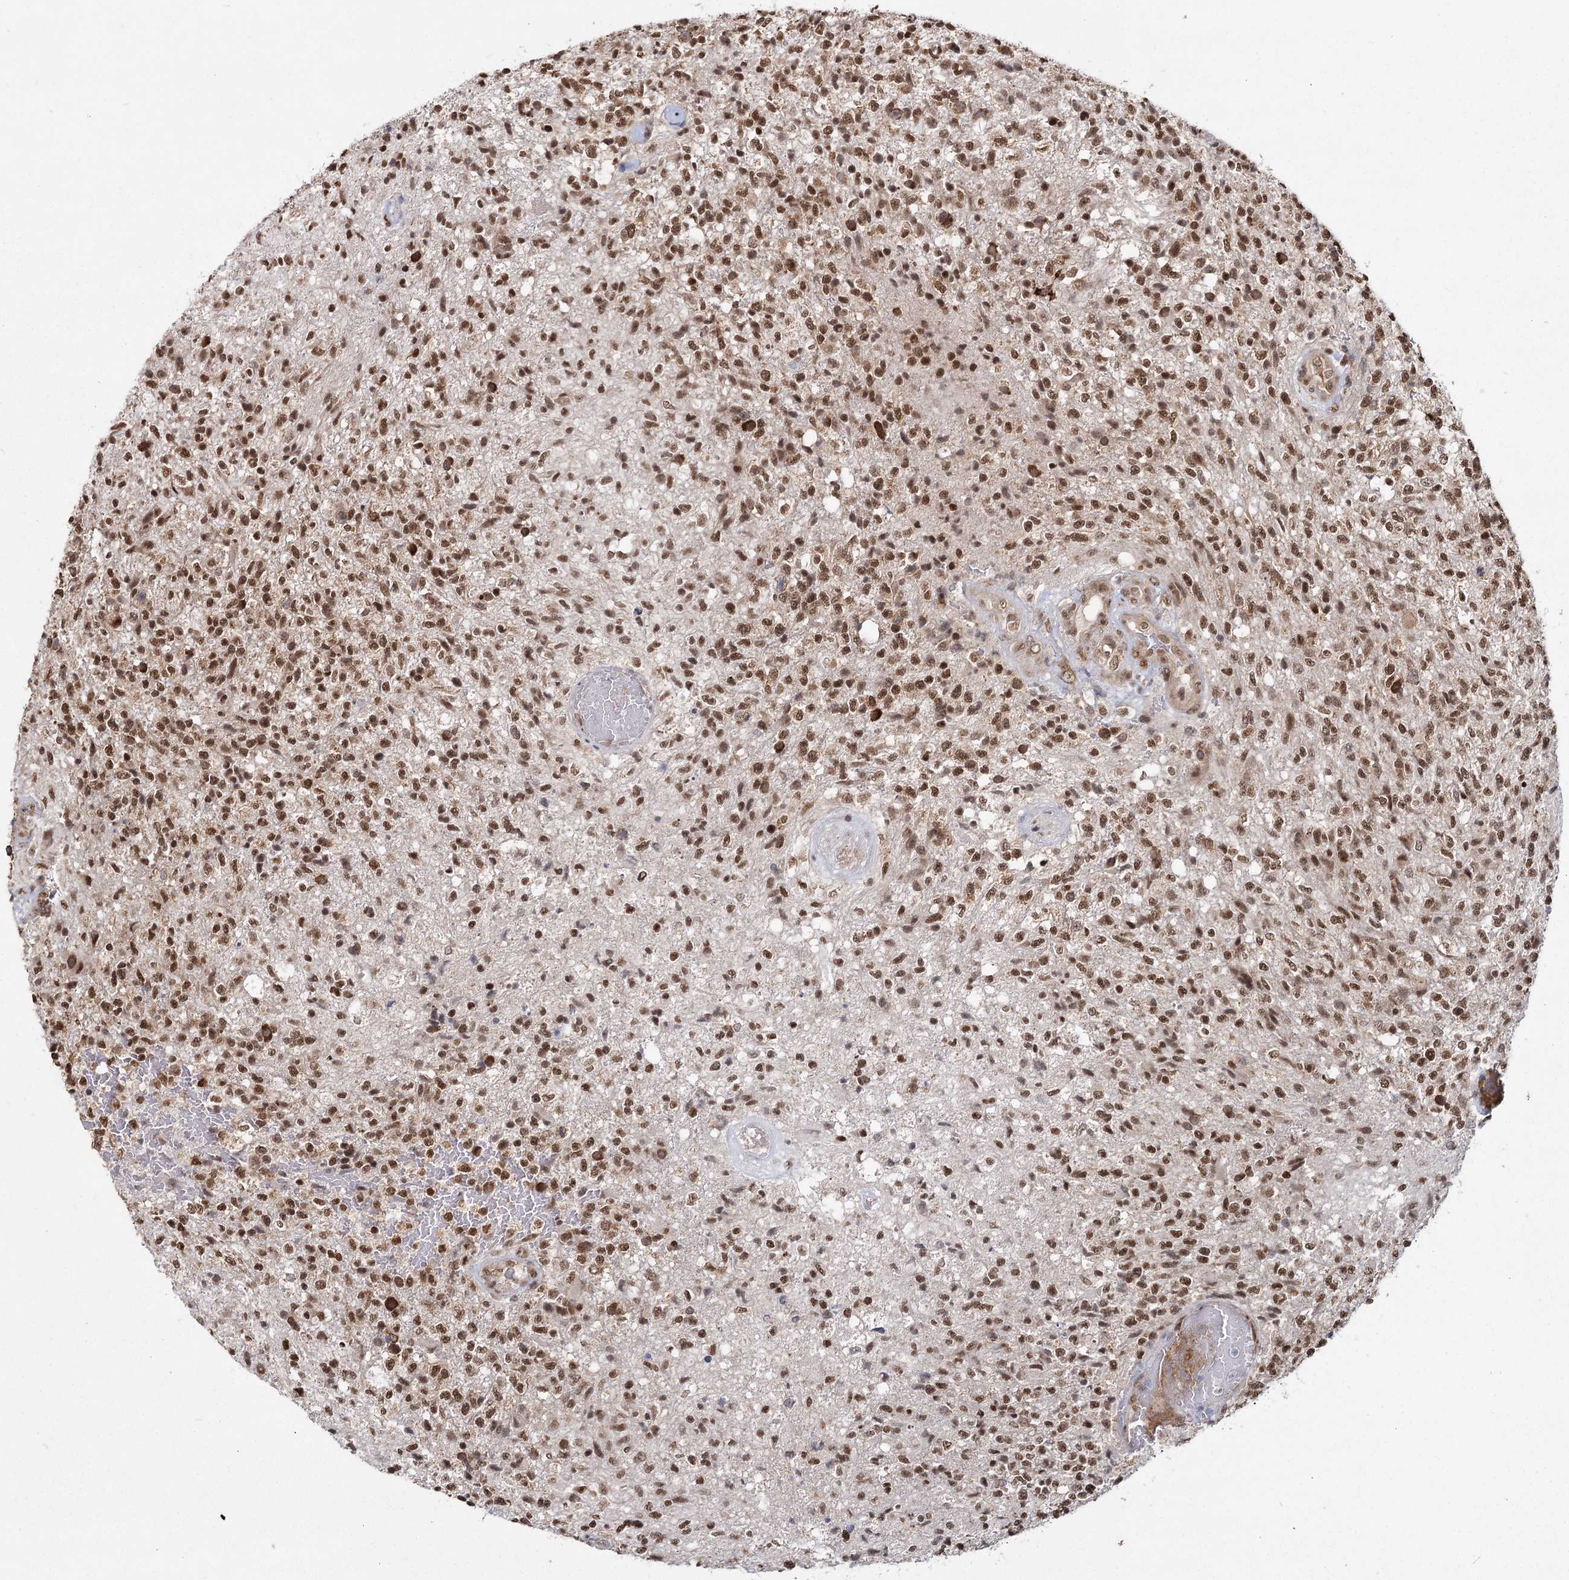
{"staining": {"intensity": "moderate", "quantity": ">75%", "location": "nuclear"}, "tissue": "glioma", "cell_type": "Tumor cells", "image_type": "cancer", "snomed": [{"axis": "morphology", "description": "Glioma, malignant, High grade"}, {"axis": "topography", "description": "Brain"}], "caption": "The immunohistochemical stain highlights moderate nuclear positivity in tumor cells of malignant high-grade glioma tissue.", "gene": "ZCCHC24", "patient": {"sex": "male", "age": 56}}